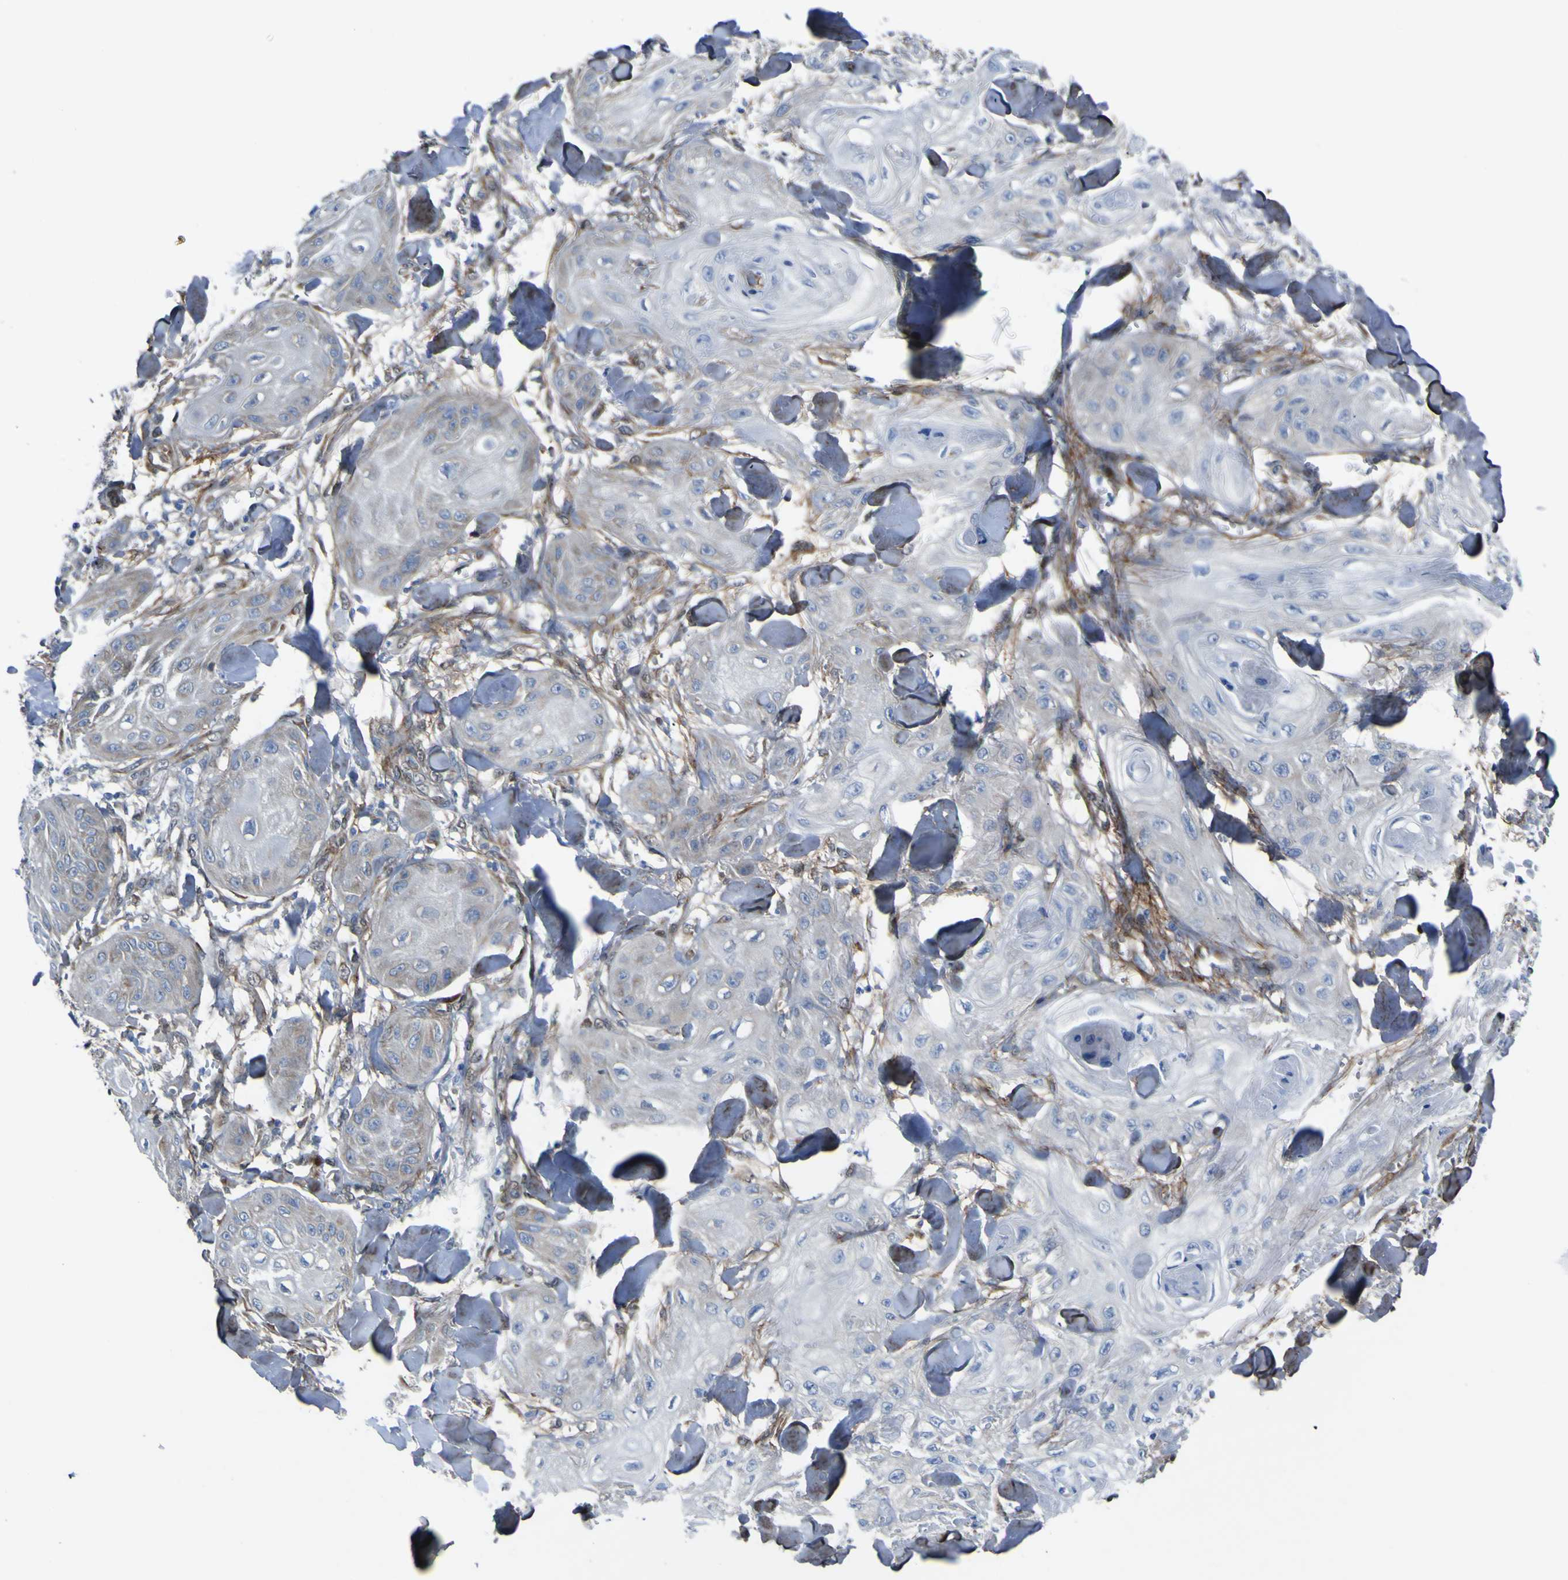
{"staining": {"intensity": "negative", "quantity": "none", "location": "none"}, "tissue": "skin cancer", "cell_type": "Tumor cells", "image_type": "cancer", "snomed": [{"axis": "morphology", "description": "Squamous cell carcinoma, NOS"}, {"axis": "topography", "description": "Skin"}], "caption": "High magnification brightfield microscopy of skin squamous cell carcinoma stained with DAB (brown) and counterstained with hematoxylin (blue): tumor cells show no significant staining.", "gene": "LRRN1", "patient": {"sex": "male", "age": 74}}